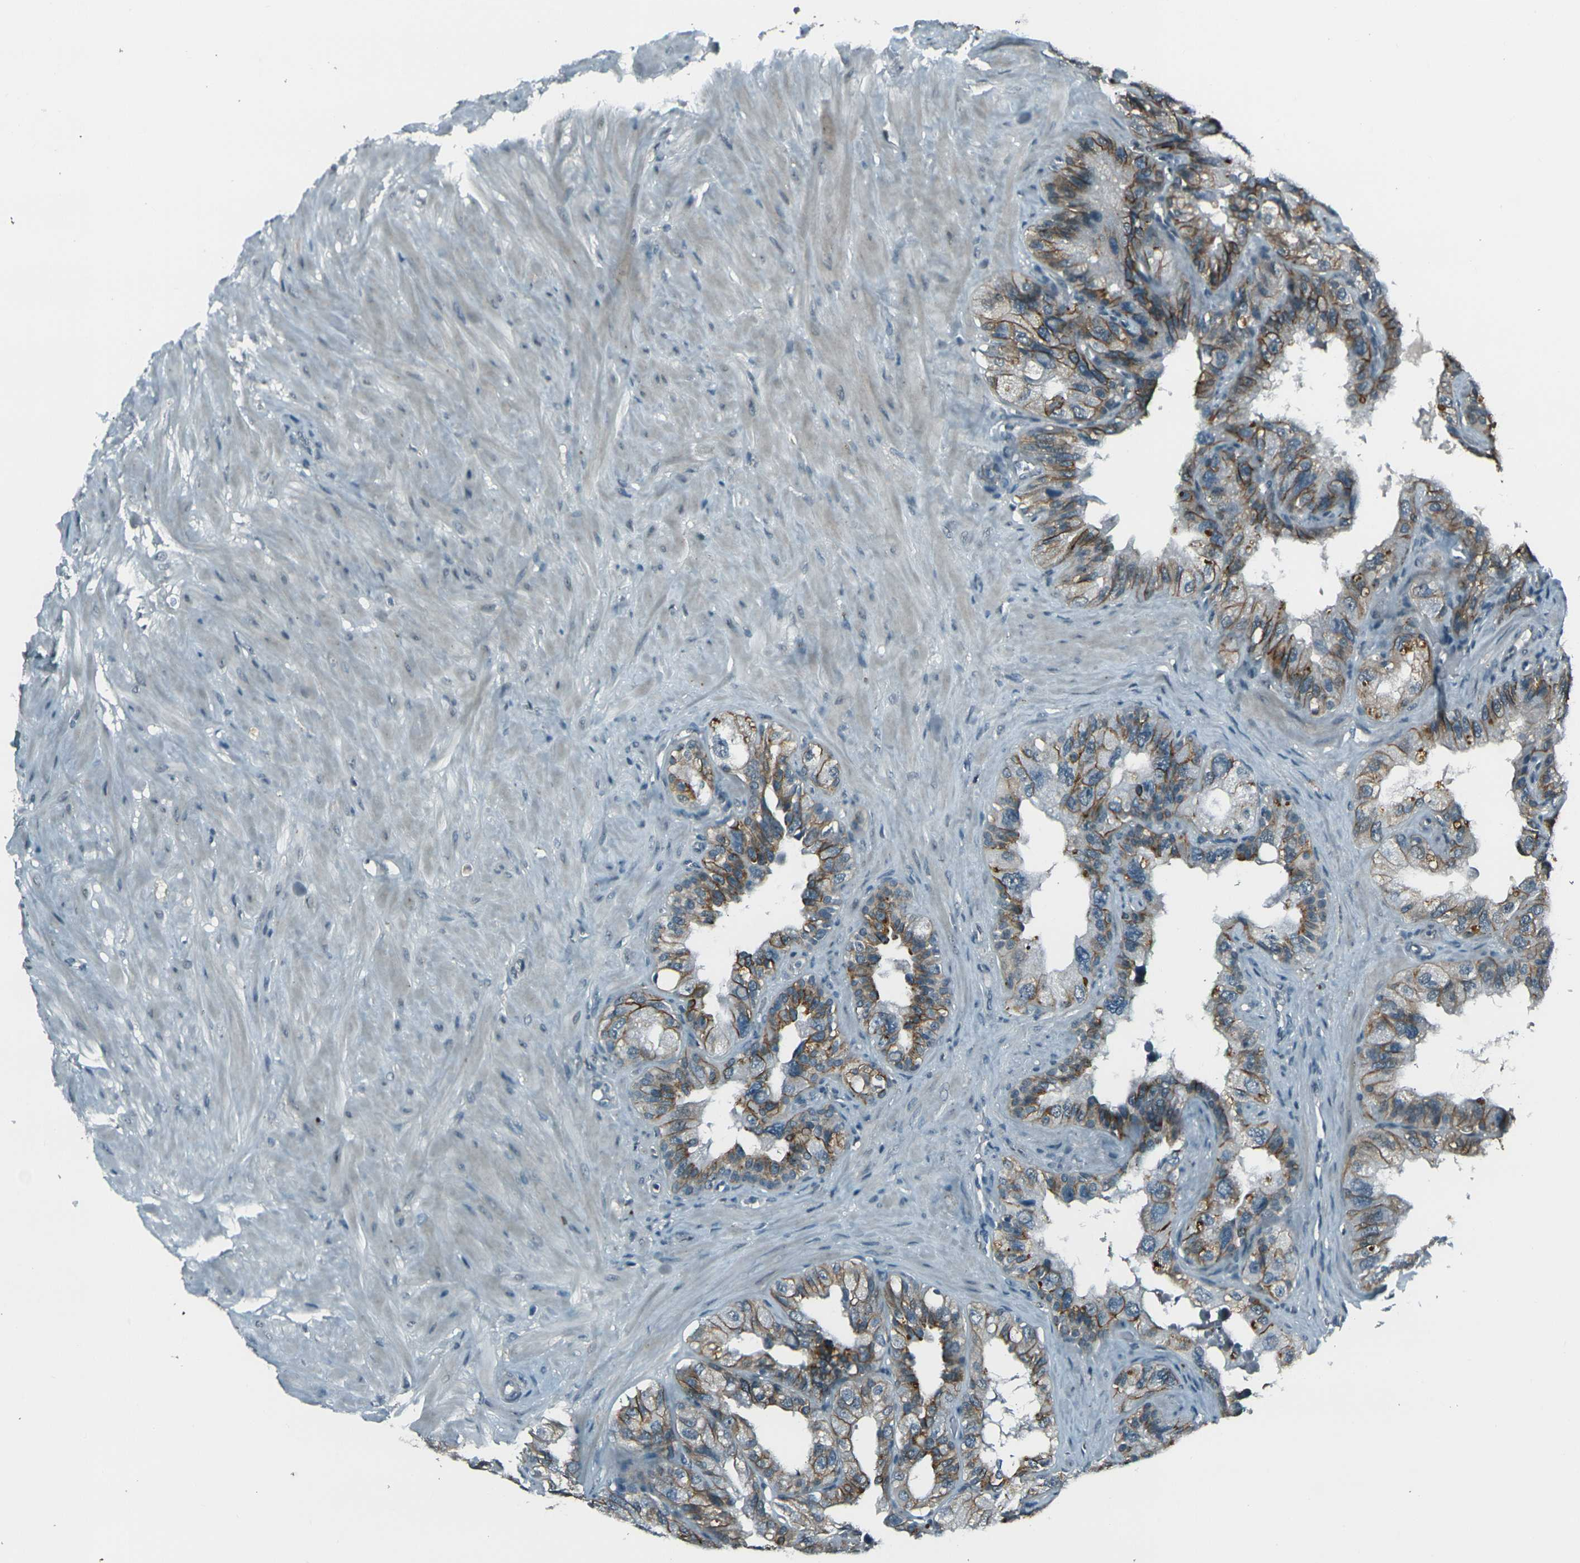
{"staining": {"intensity": "strong", "quantity": ">75%", "location": "cytoplasmic/membranous"}, "tissue": "seminal vesicle", "cell_type": "Glandular cells", "image_type": "normal", "snomed": [{"axis": "morphology", "description": "Normal tissue, NOS"}, {"axis": "topography", "description": "Seminal veicle"}], "caption": "Immunohistochemical staining of unremarkable seminal vesicle shows strong cytoplasmic/membranous protein expression in approximately >75% of glandular cells. (brown staining indicates protein expression, while blue staining denotes nuclei).", "gene": "GPR19", "patient": {"sex": "male", "age": 68}}